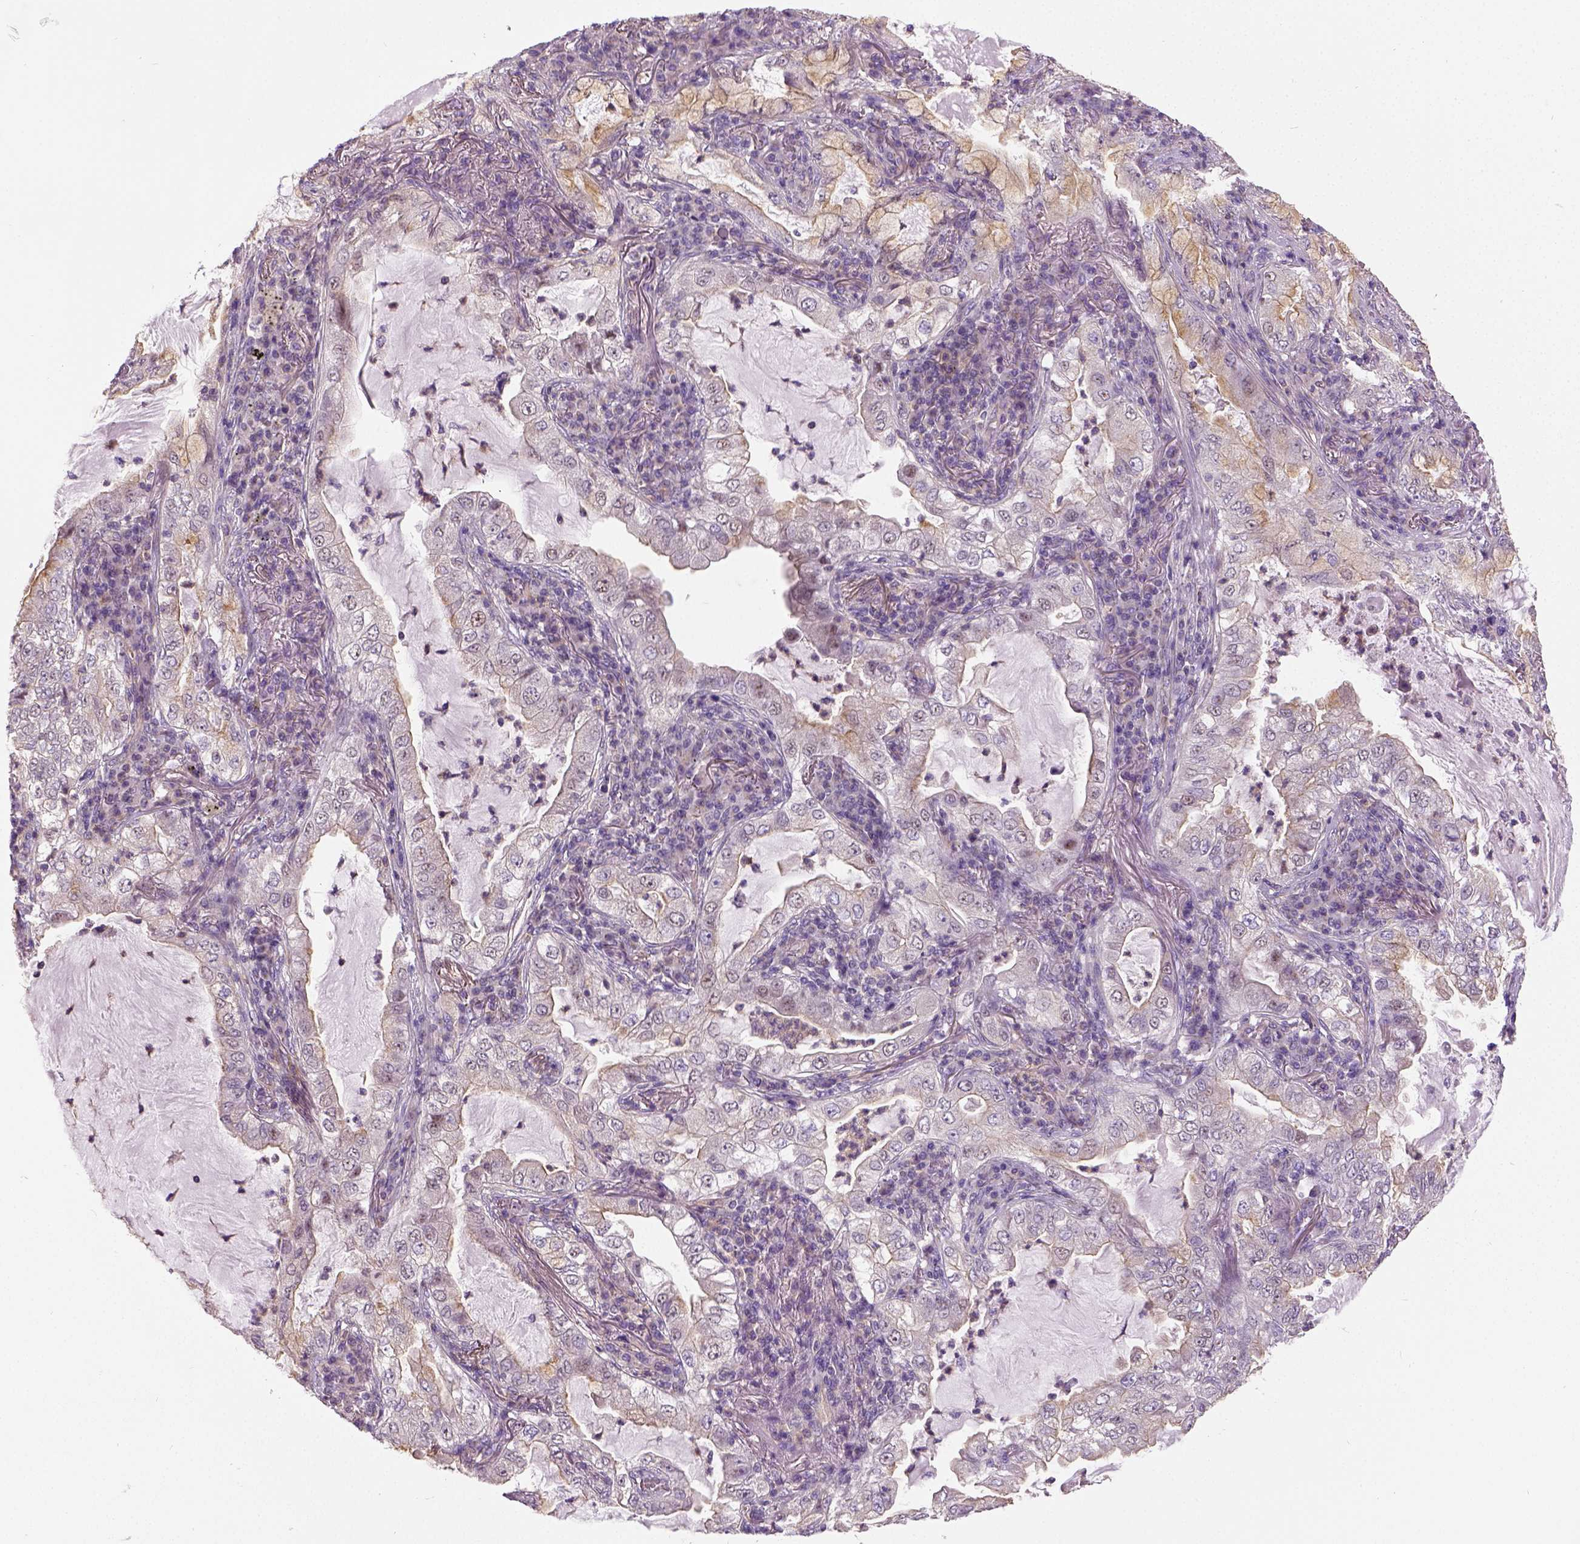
{"staining": {"intensity": "moderate", "quantity": "<25%", "location": "cytoplasmic/membranous,nuclear"}, "tissue": "lung cancer", "cell_type": "Tumor cells", "image_type": "cancer", "snomed": [{"axis": "morphology", "description": "Adenocarcinoma, NOS"}, {"axis": "topography", "description": "Lung"}], "caption": "Immunohistochemistry histopathology image of human adenocarcinoma (lung) stained for a protein (brown), which demonstrates low levels of moderate cytoplasmic/membranous and nuclear staining in about <25% of tumor cells.", "gene": "CRACR2A", "patient": {"sex": "female", "age": 73}}